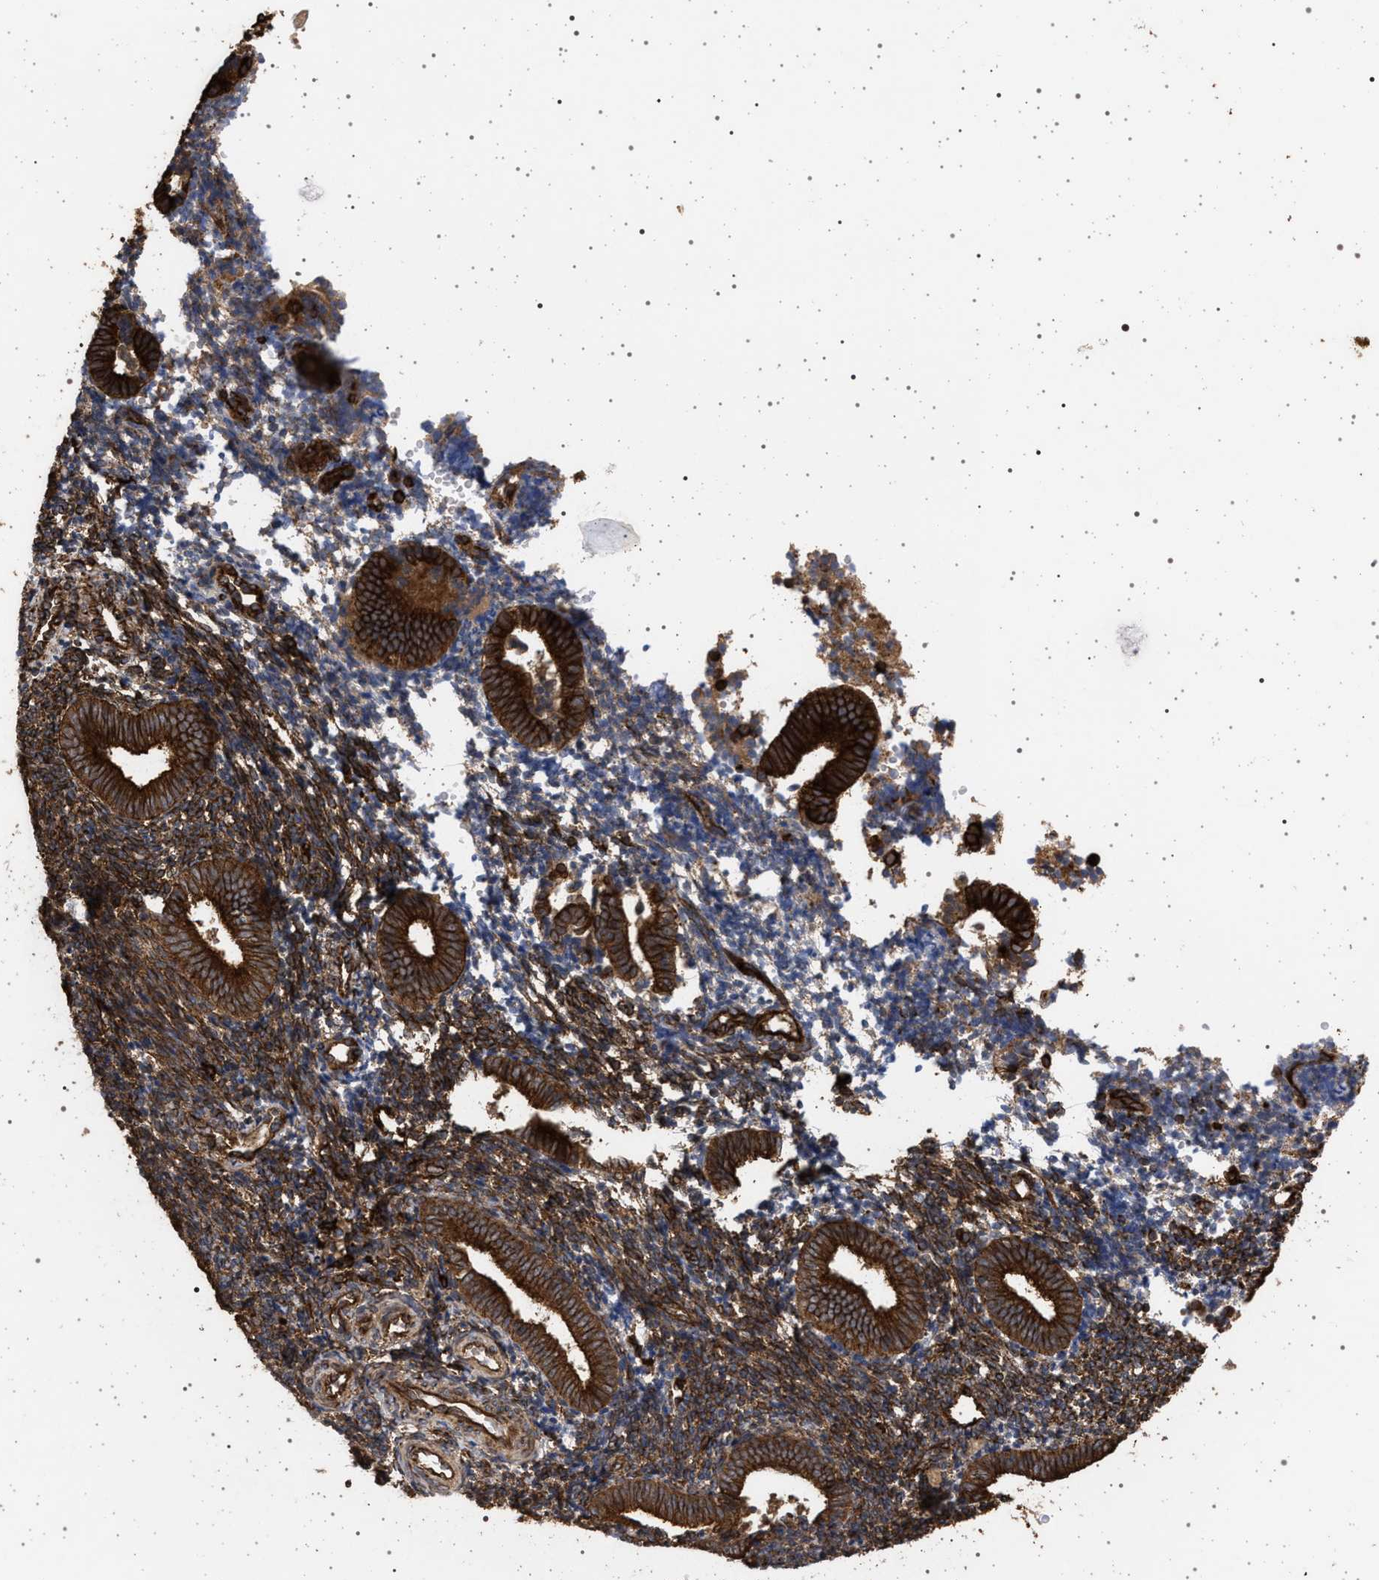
{"staining": {"intensity": "moderate", "quantity": ">75%", "location": "cytoplasmic/membranous"}, "tissue": "endometrium", "cell_type": "Cells in endometrial stroma", "image_type": "normal", "snomed": [{"axis": "morphology", "description": "Normal tissue, NOS"}, {"axis": "topography", "description": "Uterus"}, {"axis": "topography", "description": "Endometrium"}], "caption": "Endometrium stained with immunohistochemistry (IHC) exhibits moderate cytoplasmic/membranous staining in about >75% of cells in endometrial stroma. The protein is shown in brown color, while the nuclei are stained blue.", "gene": "IFT20", "patient": {"sex": "female", "age": 33}}